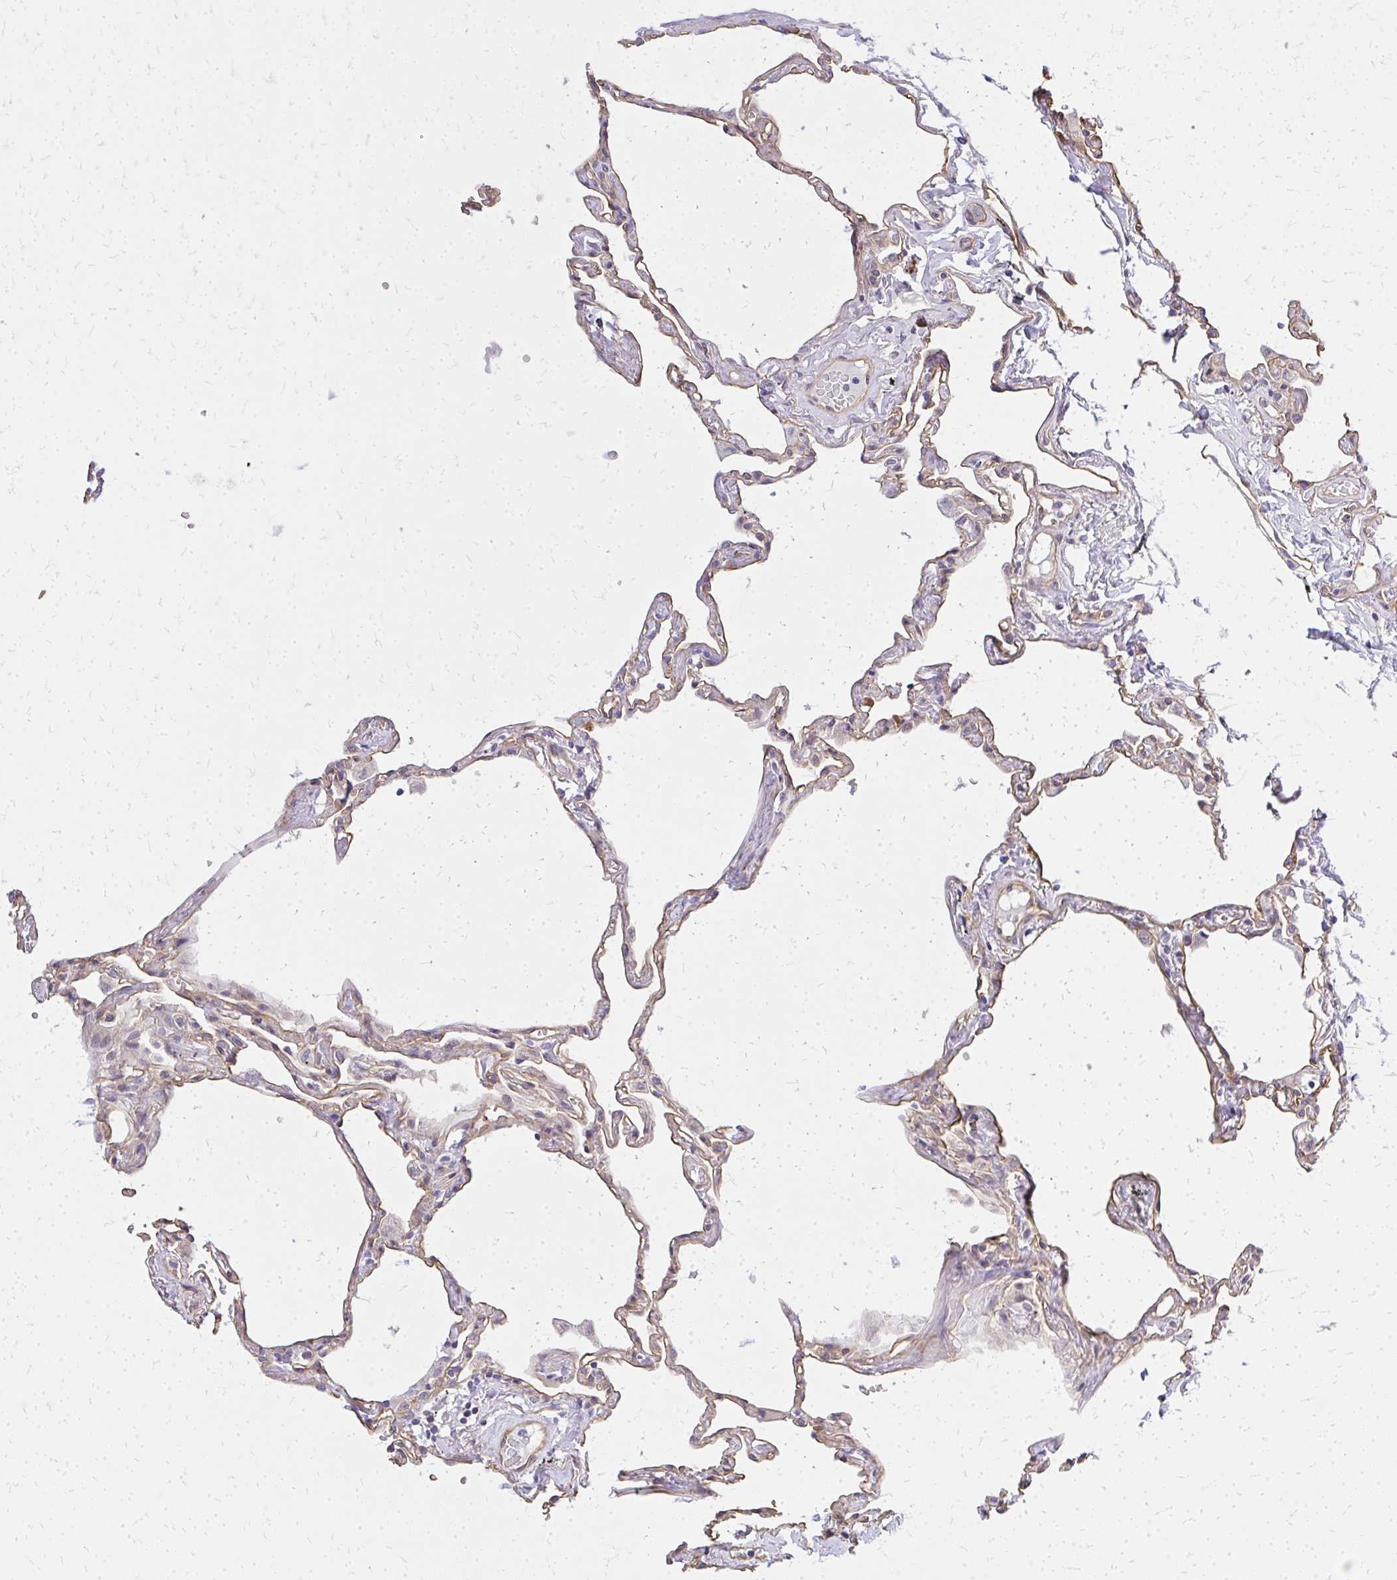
{"staining": {"intensity": "weak", "quantity": "25%-75%", "location": "cytoplasmic/membranous"}, "tissue": "lung", "cell_type": "Alveolar cells", "image_type": "normal", "snomed": [{"axis": "morphology", "description": "Normal tissue, NOS"}, {"axis": "topography", "description": "Lung"}], "caption": "Immunohistochemistry histopathology image of benign human lung stained for a protein (brown), which demonstrates low levels of weak cytoplasmic/membranous expression in approximately 25%-75% of alveolar cells.", "gene": "ENSG00000258472", "patient": {"sex": "female", "age": 67}}